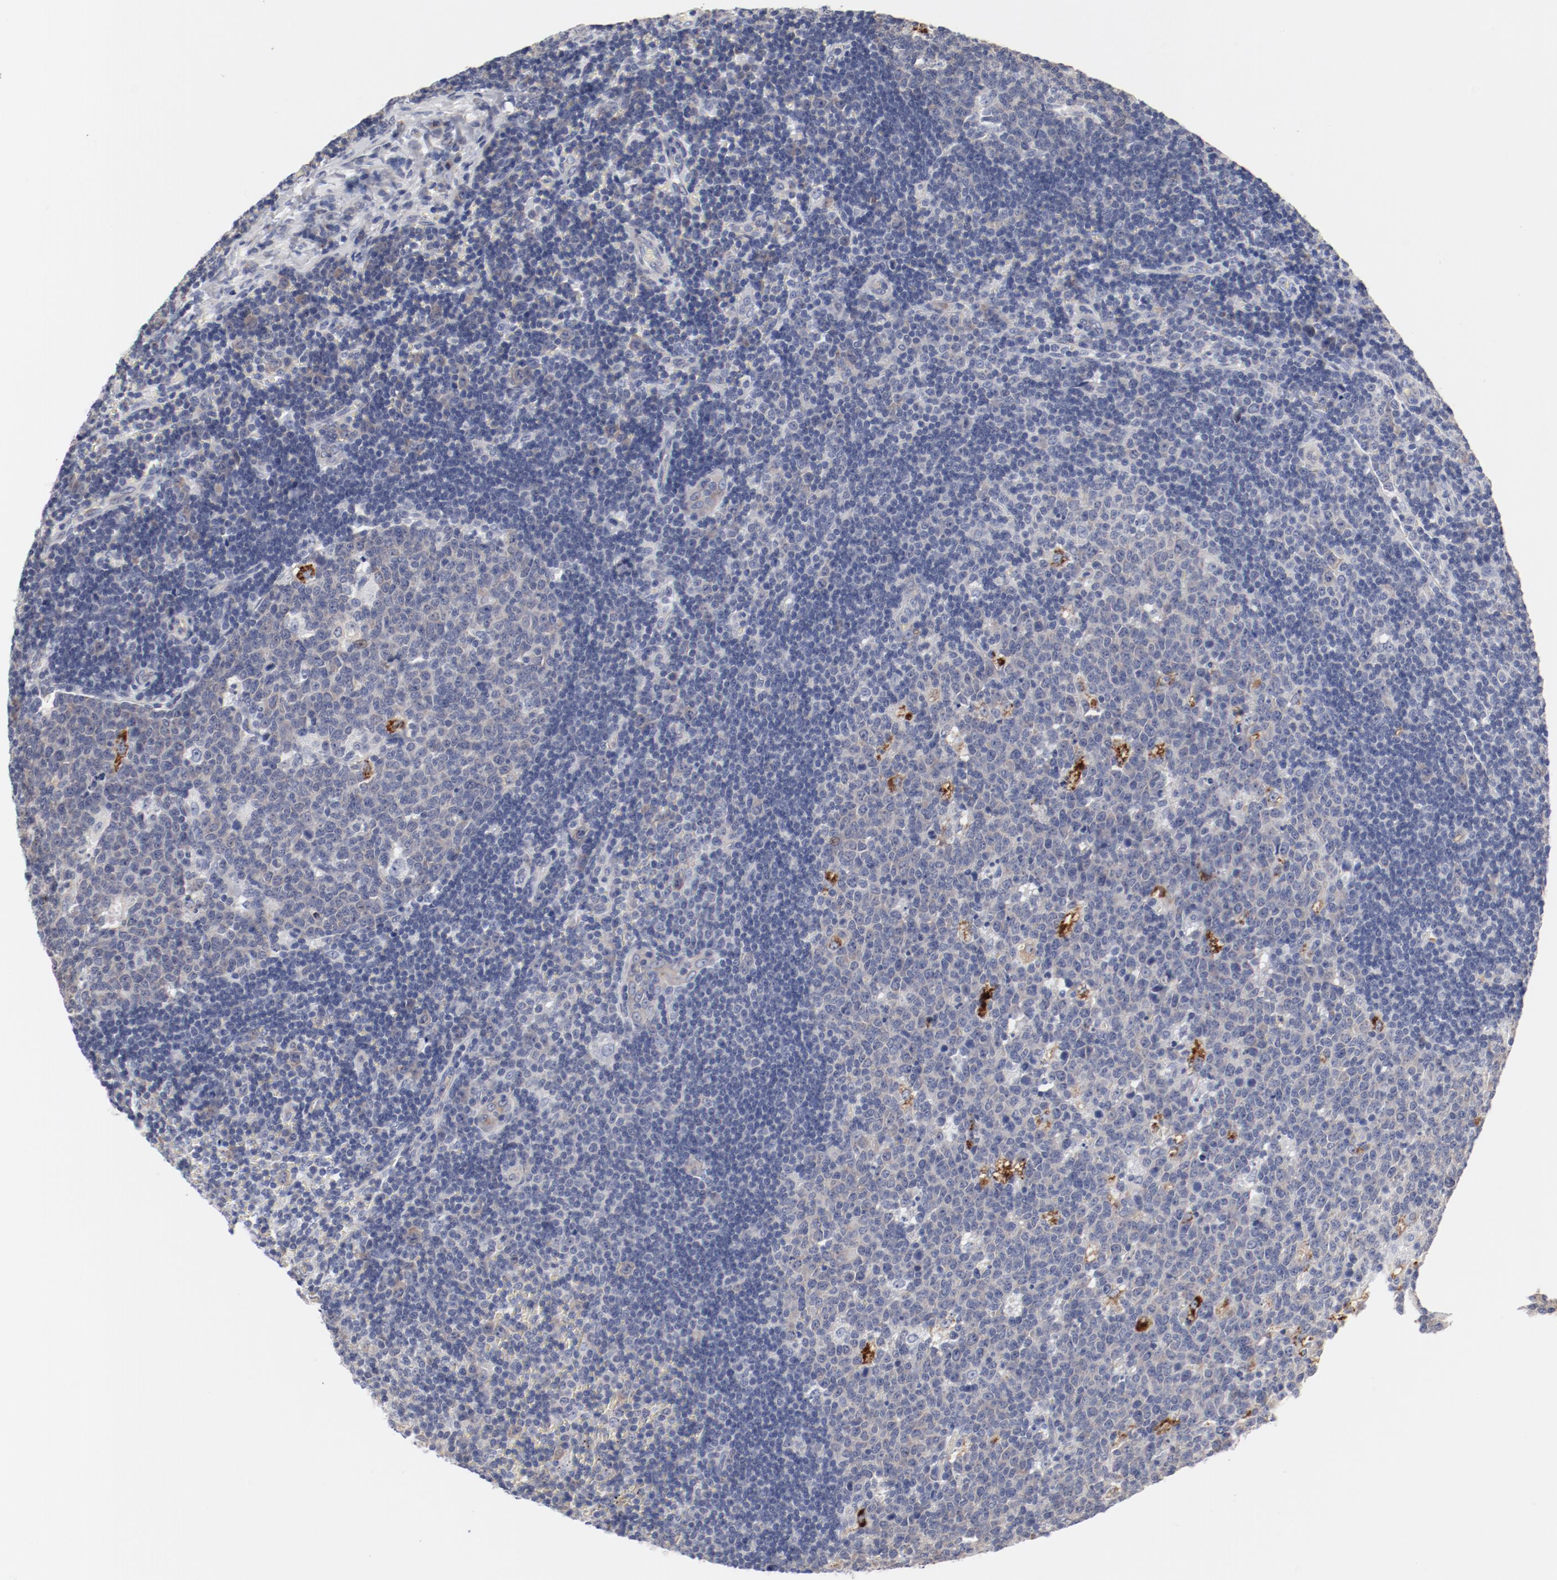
{"staining": {"intensity": "moderate", "quantity": "<25%", "location": "cytoplasmic/membranous"}, "tissue": "lymph node", "cell_type": "Germinal center cells", "image_type": "normal", "snomed": [{"axis": "morphology", "description": "Normal tissue, NOS"}, {"axis": "topography", "description": "Lymph node"}, {"axis": "topography", "description": "Salivary gland"}], "caption": "High-magnification brightfield microscopy of unremarkable lymph node stained with DAB (brown) and counterstained with hematoxylin (blue). germinal center cells exhibit moderate cytoplasmic/membranous expression is appreciated in about<25% of cells. The protein is stained brown, and the nuclei are stained in blue (DAB (3,3'-diaminobenzidine) IHC with brightfield microscopy, high magnification).", "gene": "GPR143", "patient": {"sex": "male", "age": 8}}